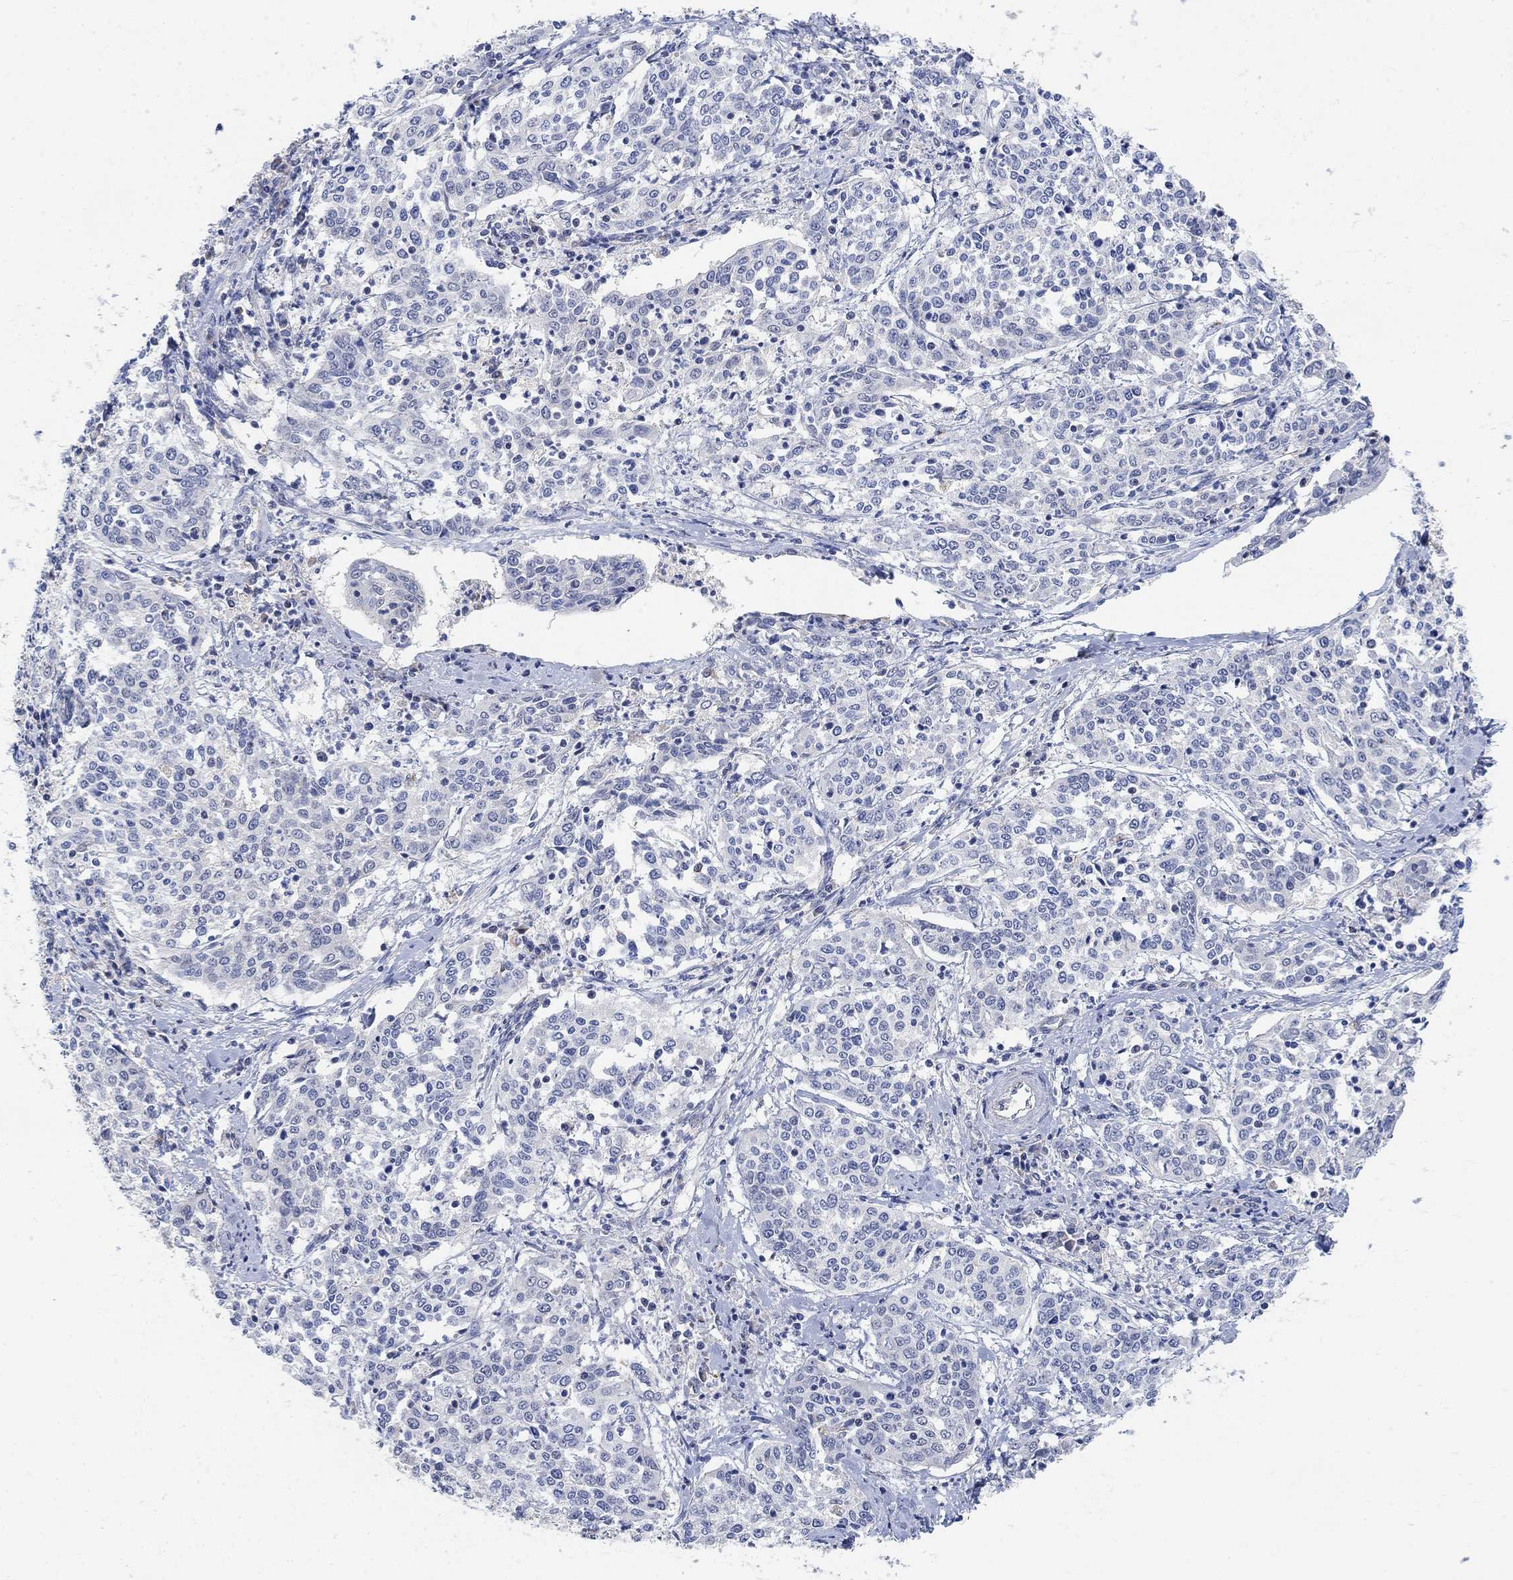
{"staining": {"intensity": "negative", "quantity": "none", "location": "none"}, "tissue": "cervical cancer", "cell_type": "Tumor cells", "image_type": "cancer", "snomed": [{"axis": "morphology", "description": "Squamous cell carcinoma, NOS"}, {"axis": "topography", "description": "Cervix"}], "caption": "Immunohistochemistry (IHC) photomicrograph of cervical cancer (squamous cell carcinoma) stained for a protein (brown), which exhibits no staining in tumor cells.", "gene": "HCRTR1", "patient": {"sex": "female", "age": 41}}